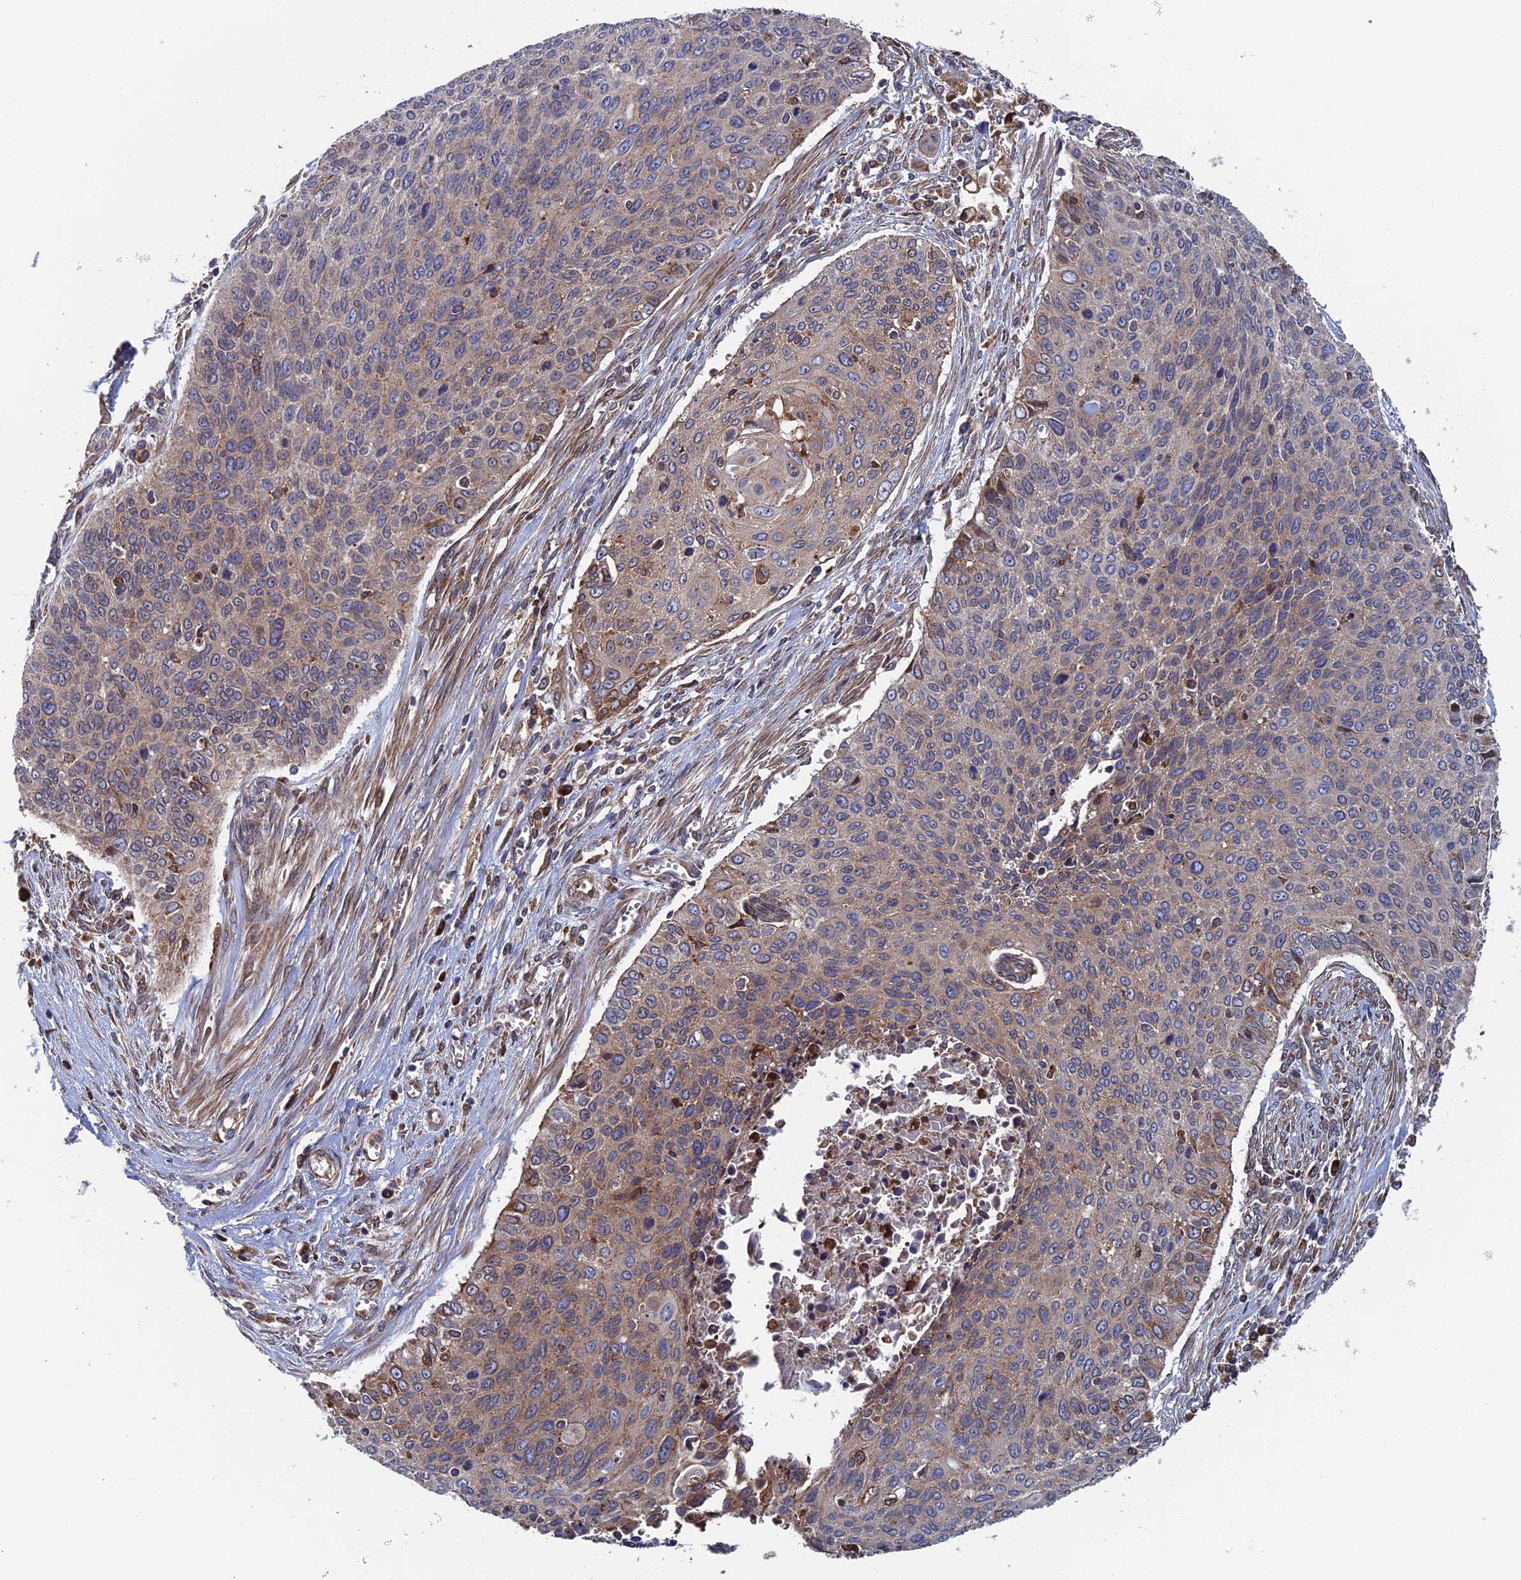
{"staining": {"intensity": "weak", "quantity": ">75%", "location": "cytoplasmic/membranous"}, "tissue": "cervical cancer", "cell_type": "Tumor cells", "image_type": "cancer", "snomed": [{"axis": "morphology", "description": "Squamous cell carcinoma, NOS"}, {"axis": "topography", "description": "Cervix"}], "caption": "Protein staining demonstrates weak cytoplasmic/membranous positivity in approximately >75% of tumor cells in squamous cell carcinoma (cervical).", "gene": "RPUSD1", "patient": {"sex": "female", "age": 55}}